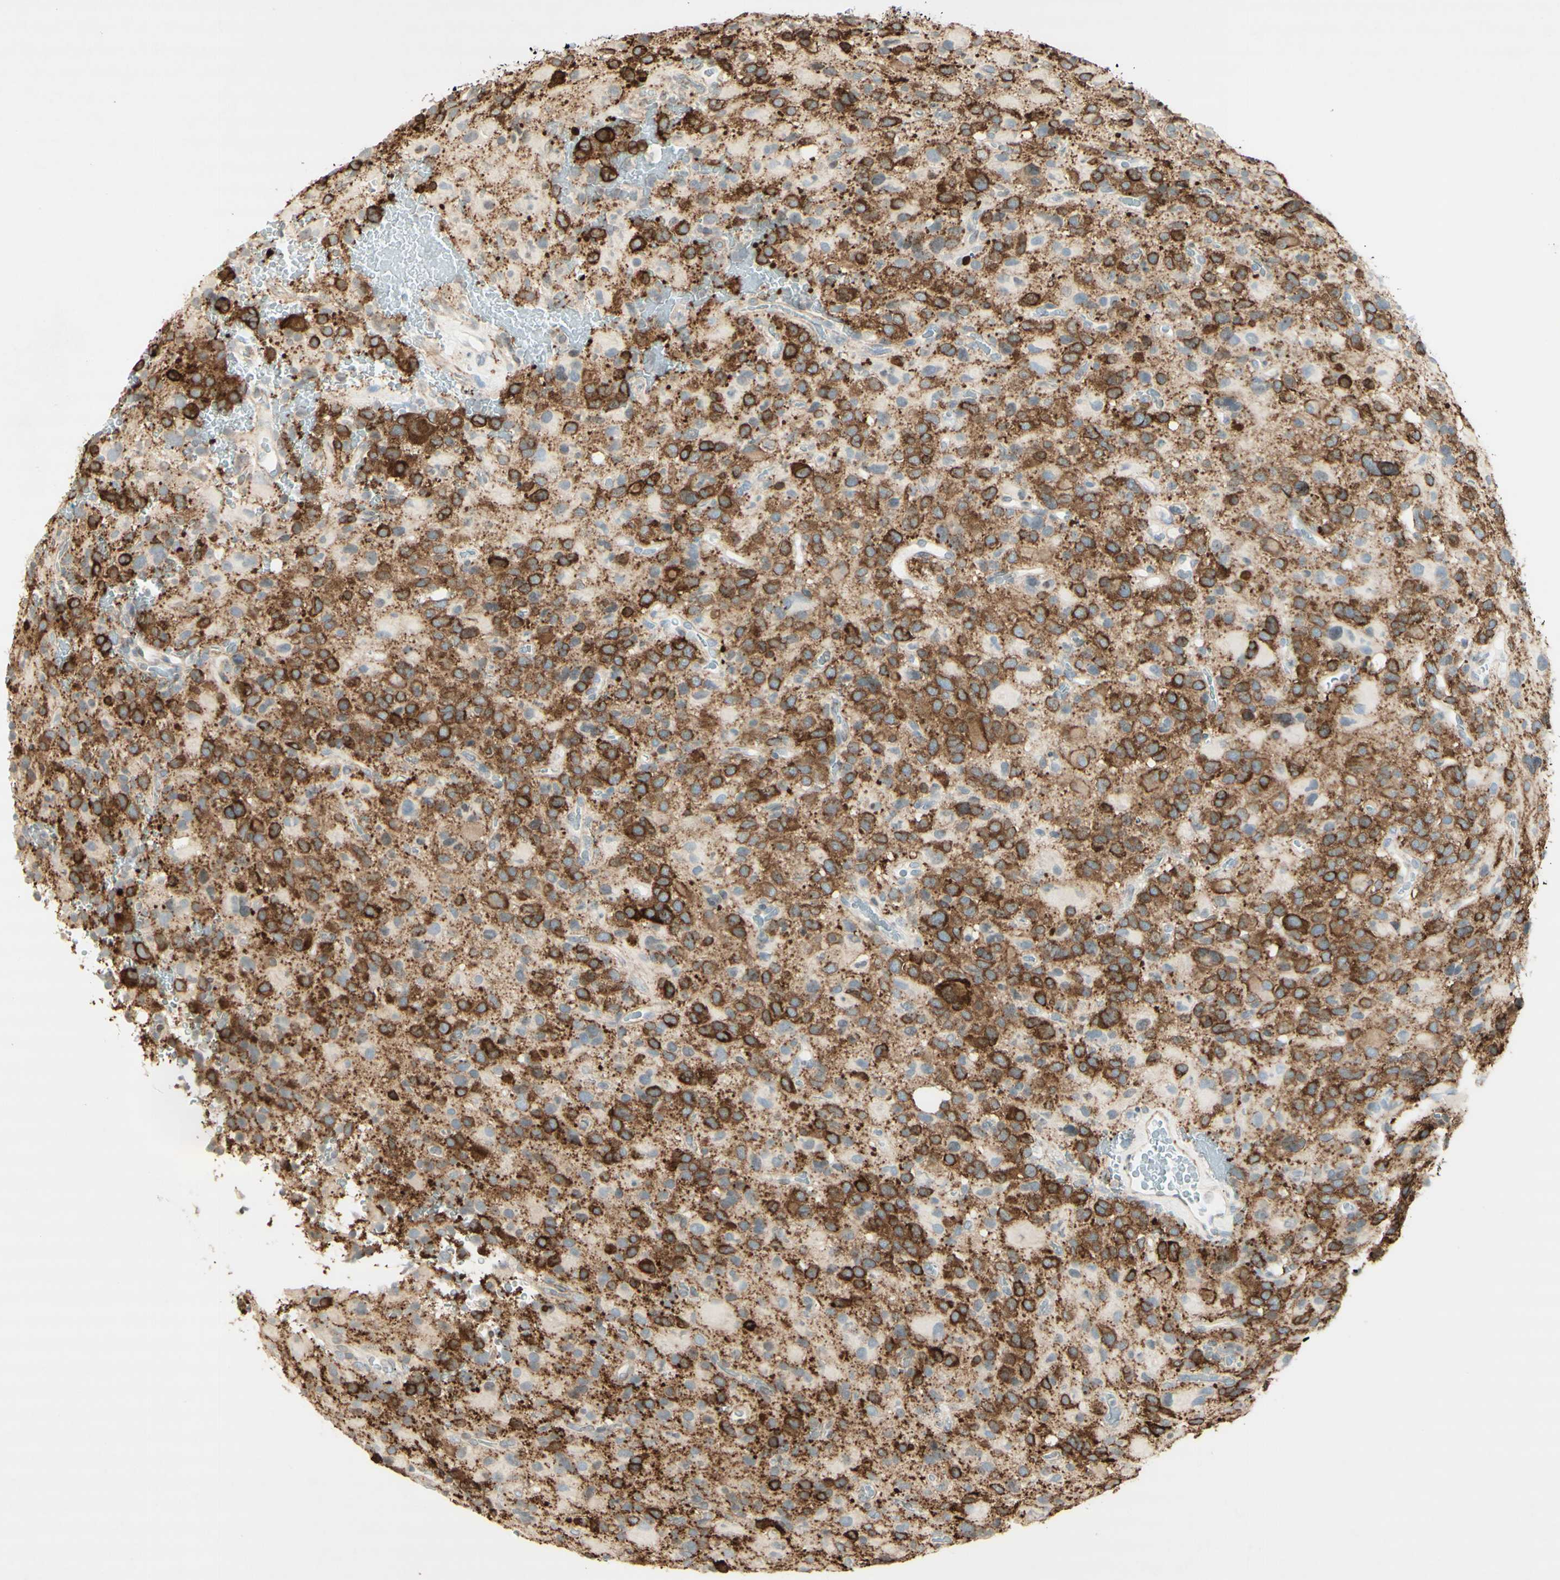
{"staining": {"intensity": "strong", "quantity": ">75%", "location": "cytoplasmic/membranous"}, "tissue": "glioma", "cell_type": "Tumor cells", "image_type": "cancer", "snomed": [{"axis": "morphology", "description": "Glioma, malignant, High grade"}, {"axis": "topography", "description": "Brain"}], "caption": "Malignant high-grade glioma stained for a protein reveals strong cytoplasmic/membranous positivity in tumor cells.", "gene": "MAP1B", "patient": {"sex": "male", "age": 48}}